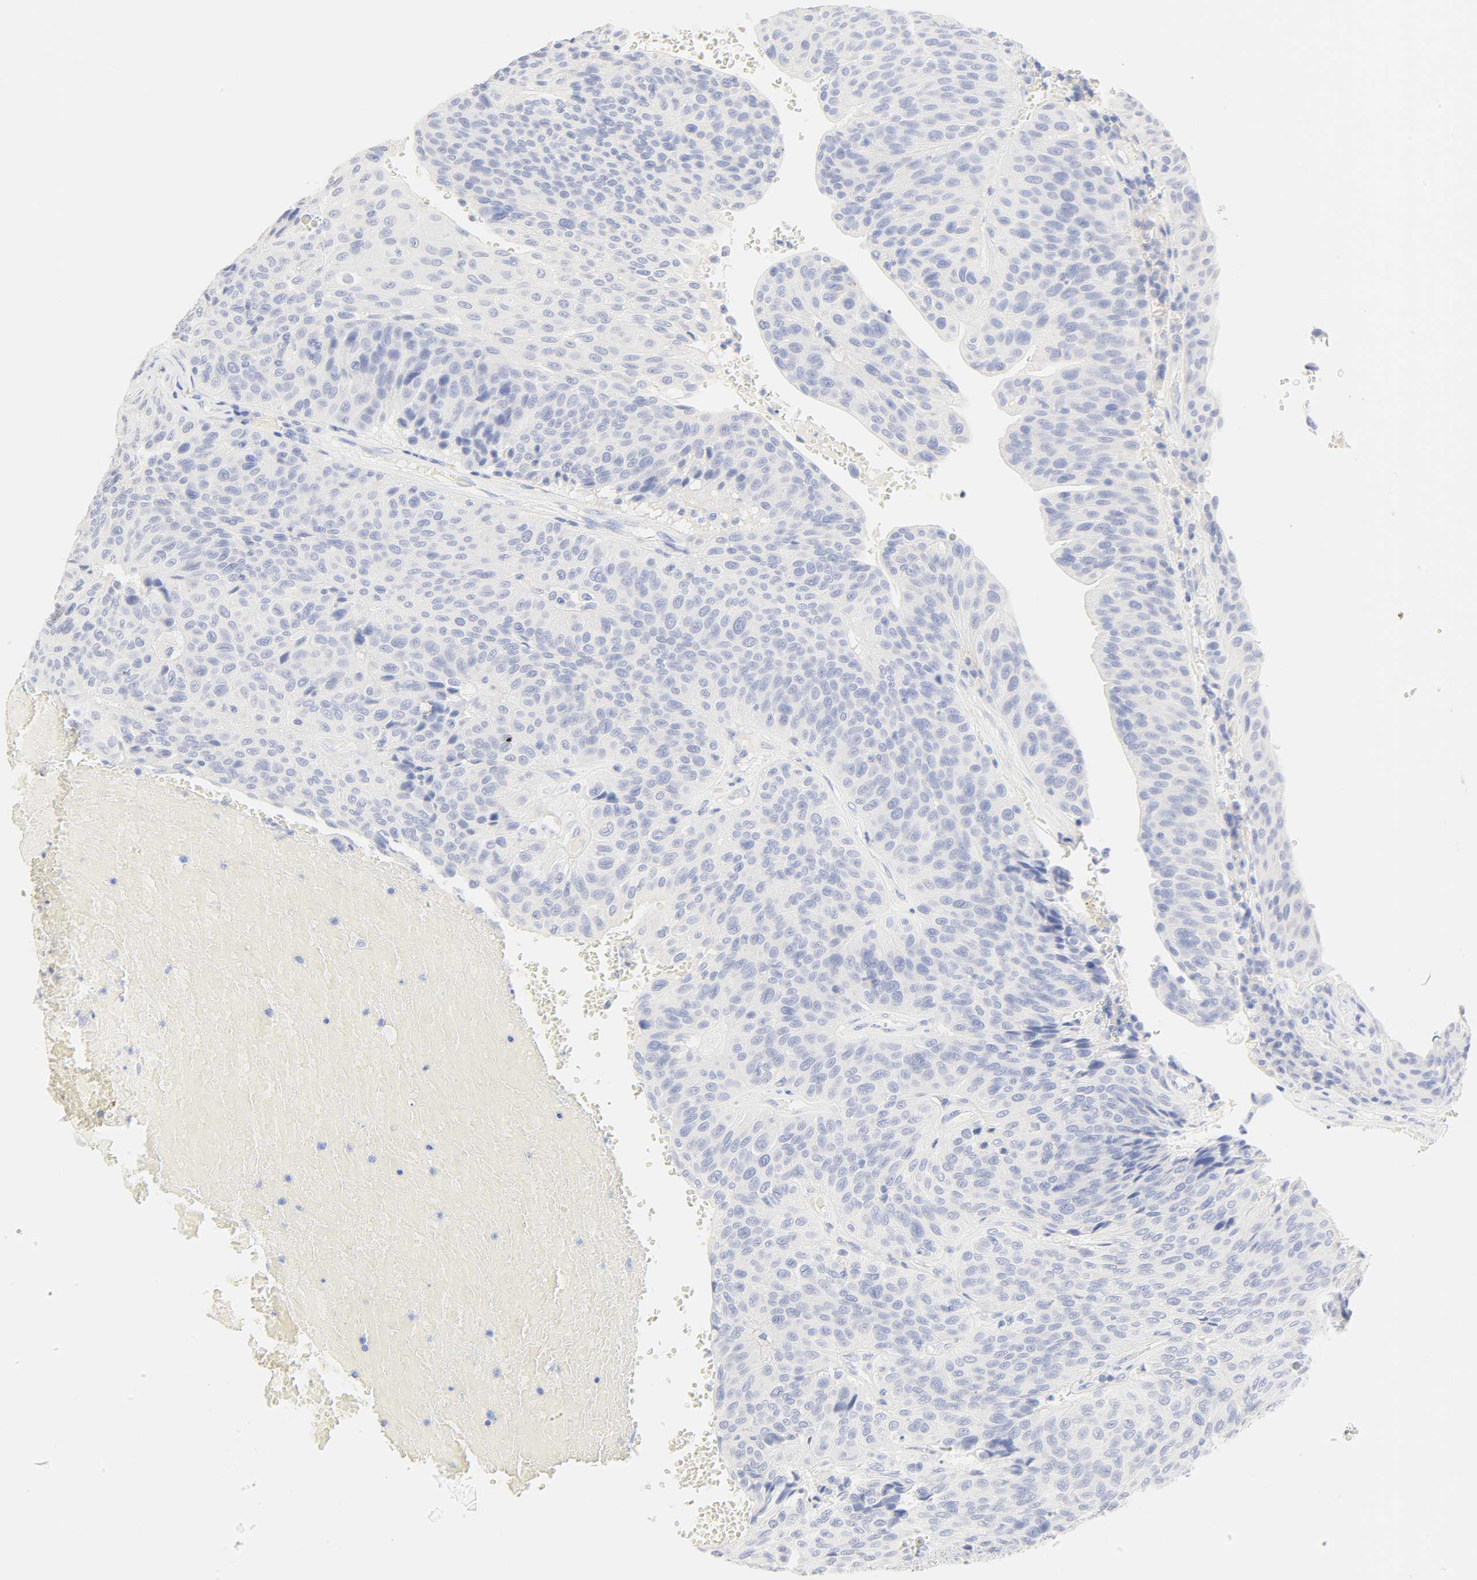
{"staining": {"intensity": "negative", "quantity": "none", "location": "none"}, "tissue": "urothelial cancer", "cell_type": "Tumor cells", "image_type": "cancer", "snomed": [{"axis": "morphology", "description": "Urothelial carcinoma, High grade"}, {"axis": "topography", "description": "Urinary bladder"}], "caption": "This is a micrograph of IHC staining of urothelial cancer, which shows no staining in tumor cells. (Immunohistochemistry (ihc), brightfield microscopy, high magnification).", "gene": "SLCO1B3", "patient": {"sex": "male", "age": 66}}